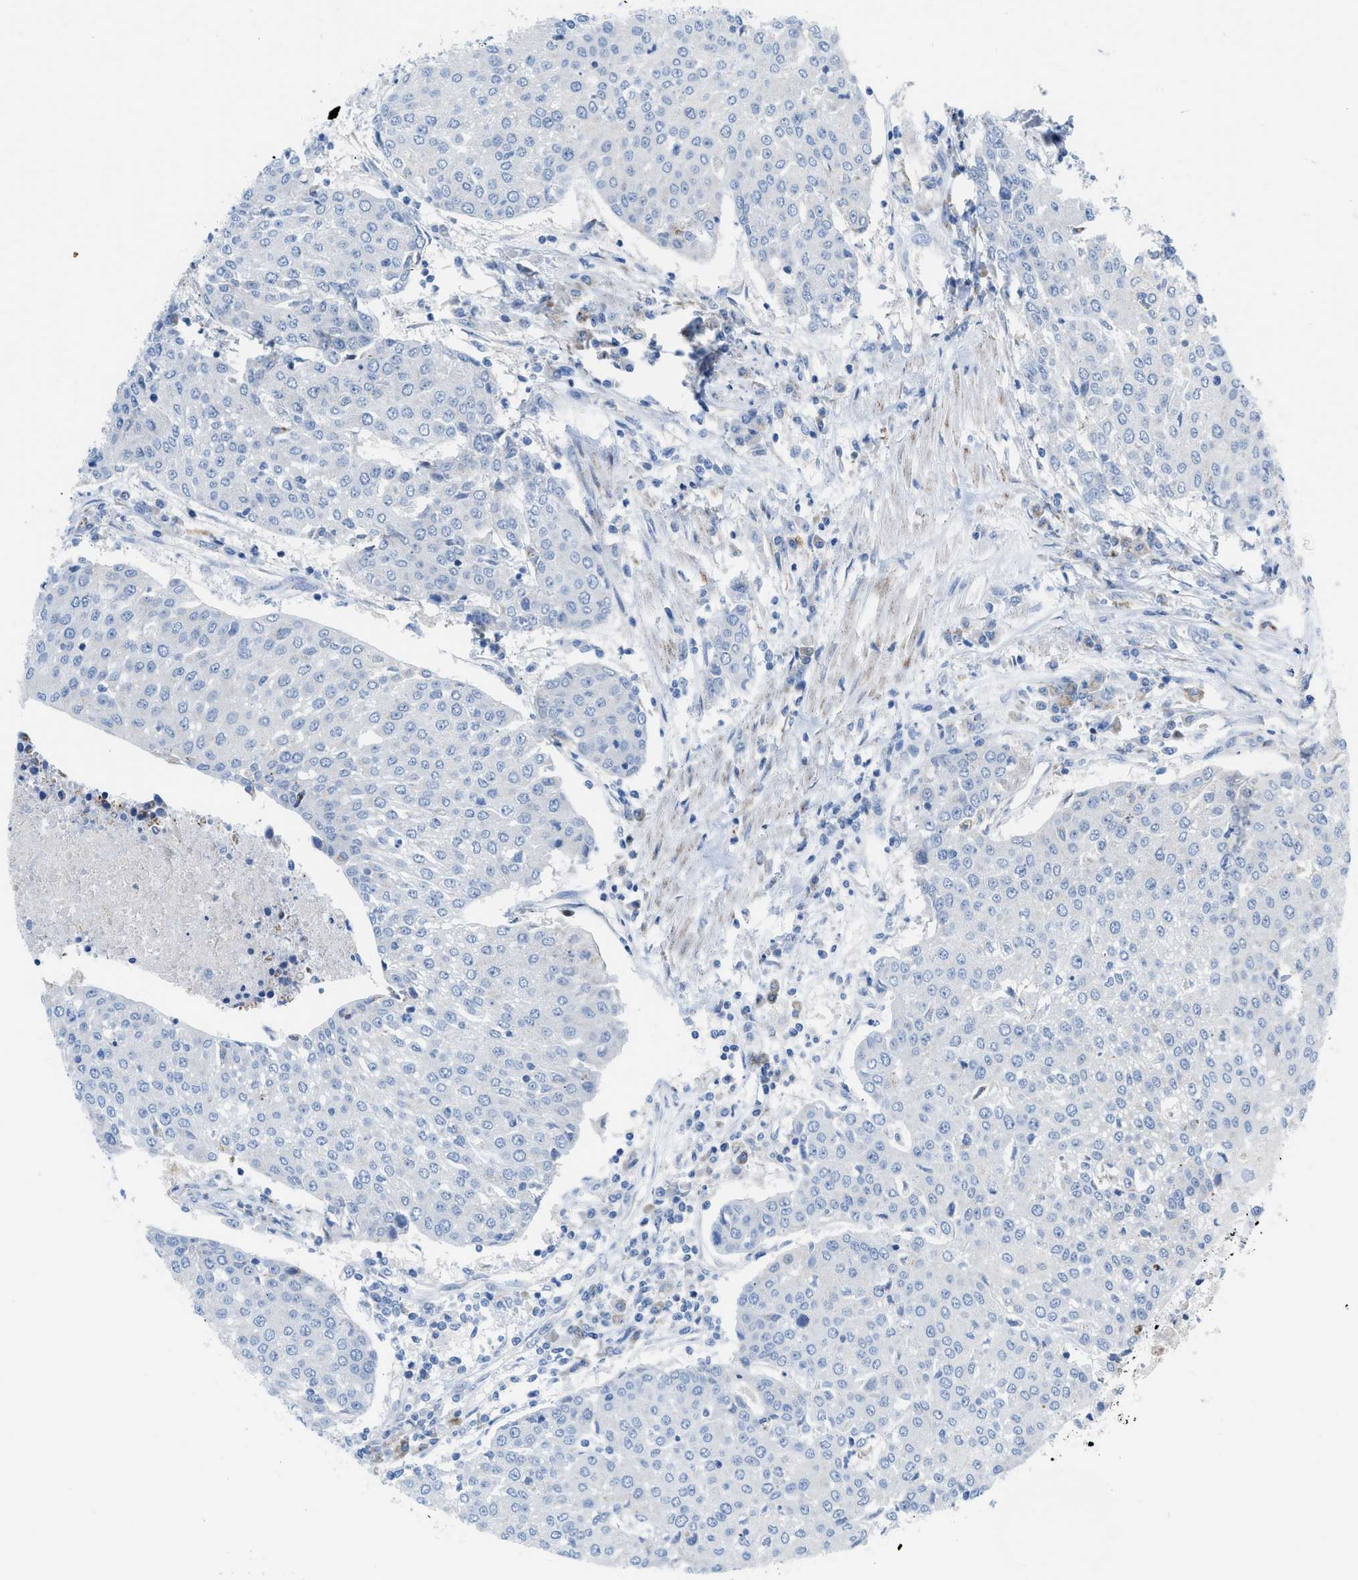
{"staining": {"intensity": "negative", "quantity": "none", "location": "none"}, "tissue": "urothelial cancer", "cell_type": "Tumor cells", "image_type": "cancer", "snomed": [{"axis": "morphology", "description": "Urothelial carcinoma, High grade"}, {"axis": "topography", "description": "Urinary bladder"}], "caption": "Immunohistochemical staining of urothelial carcinoma (high-grade) displays no significant positivity in tumor cells.", "gene": "RBBP9", "patient": {"sex": "female", "age": 85}}